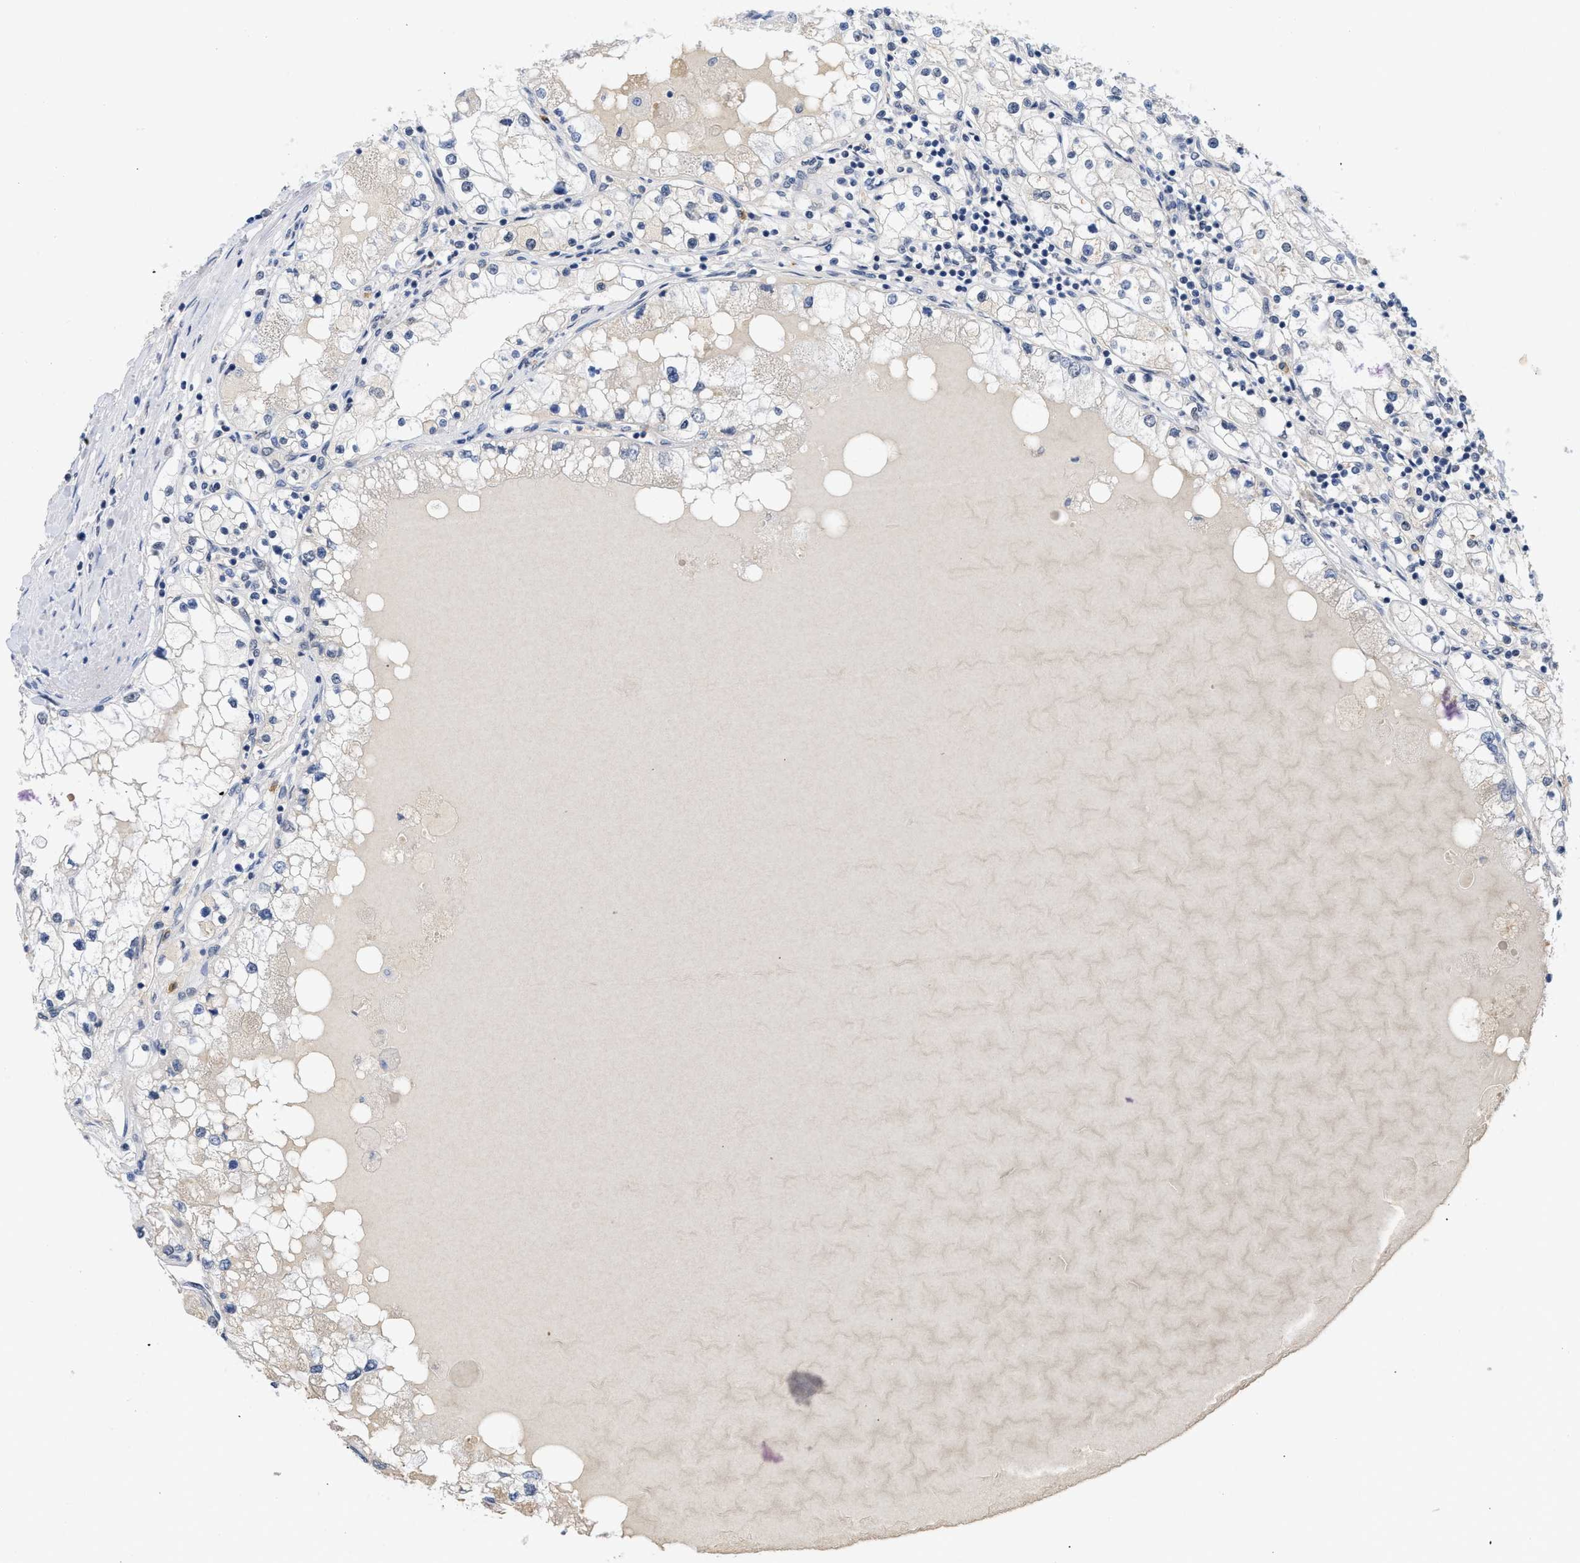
{"staining": {"intensity": "negative", "quantity": "none", "location": "none"}, "tissue": "renal cancer", "cell_type": "Tumor cells", "image_type": "cancer", "snomed": [{"axis": "morphology", "description": "Adenocarcinoma, NOS"}, {"axis": "topography", "description": "Kidney"}], "caption": "IHC micrograph of neoplastic tissue: renal cancer stained with DAB (3,3'-diaminobenzidine) displays no significant protein positivity in tumor cells. (Brightfield microscopy of DAB immunohistochemistry at high magnification).", "gene": "GGNBP2", "patient": {"sex": "male", "age": 68}}